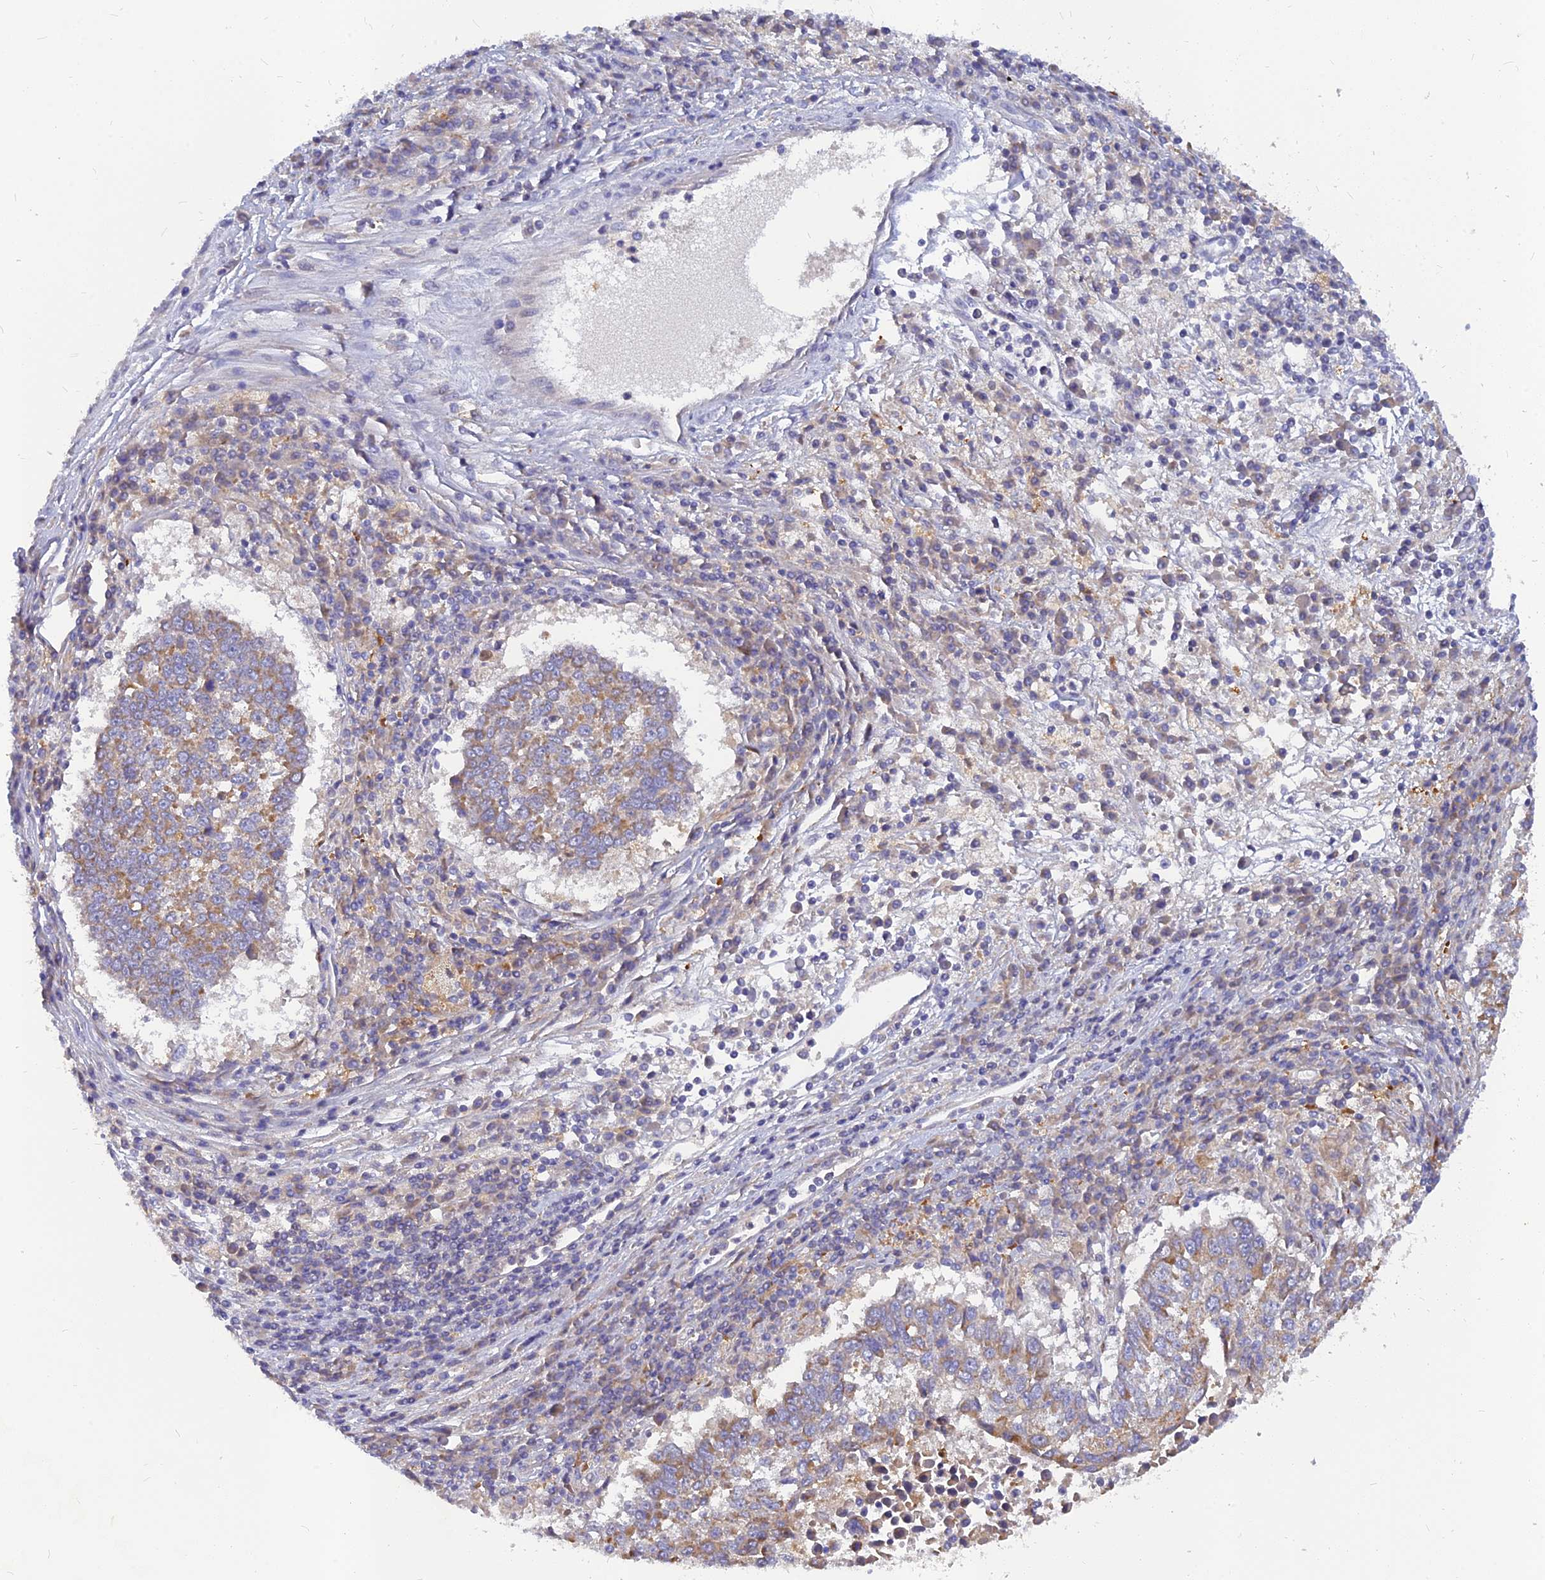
{"staining": {"intensity": "moderate", "quantity": "25%-75%", "location": "cytoplasmic/membranous"}, "tissue": "lung cancer", "cell_type": "Tumor cells", "image_type": "cancer", "snomed": [{"axis": "morphology", "description": "Squamous cell carcinoma, NOS"}, {"axis": "topography", "description": "Lung"}], "caption": "Immunohistochemistry staining of lung squamous cell carcinoma, which demonstrates medium levels of moderate cytoplasmic/membranous staining in approximately 25%-75% of tumor cells indicating moderate cytoplasmic/membranous protein positivity. The staining was performed using DAB (brown) for protein detection and nuclei were counterstained in hematoxylin (blue).", "gene": "CACNA1B", "patient": {"sex": "male", "age": 73}}